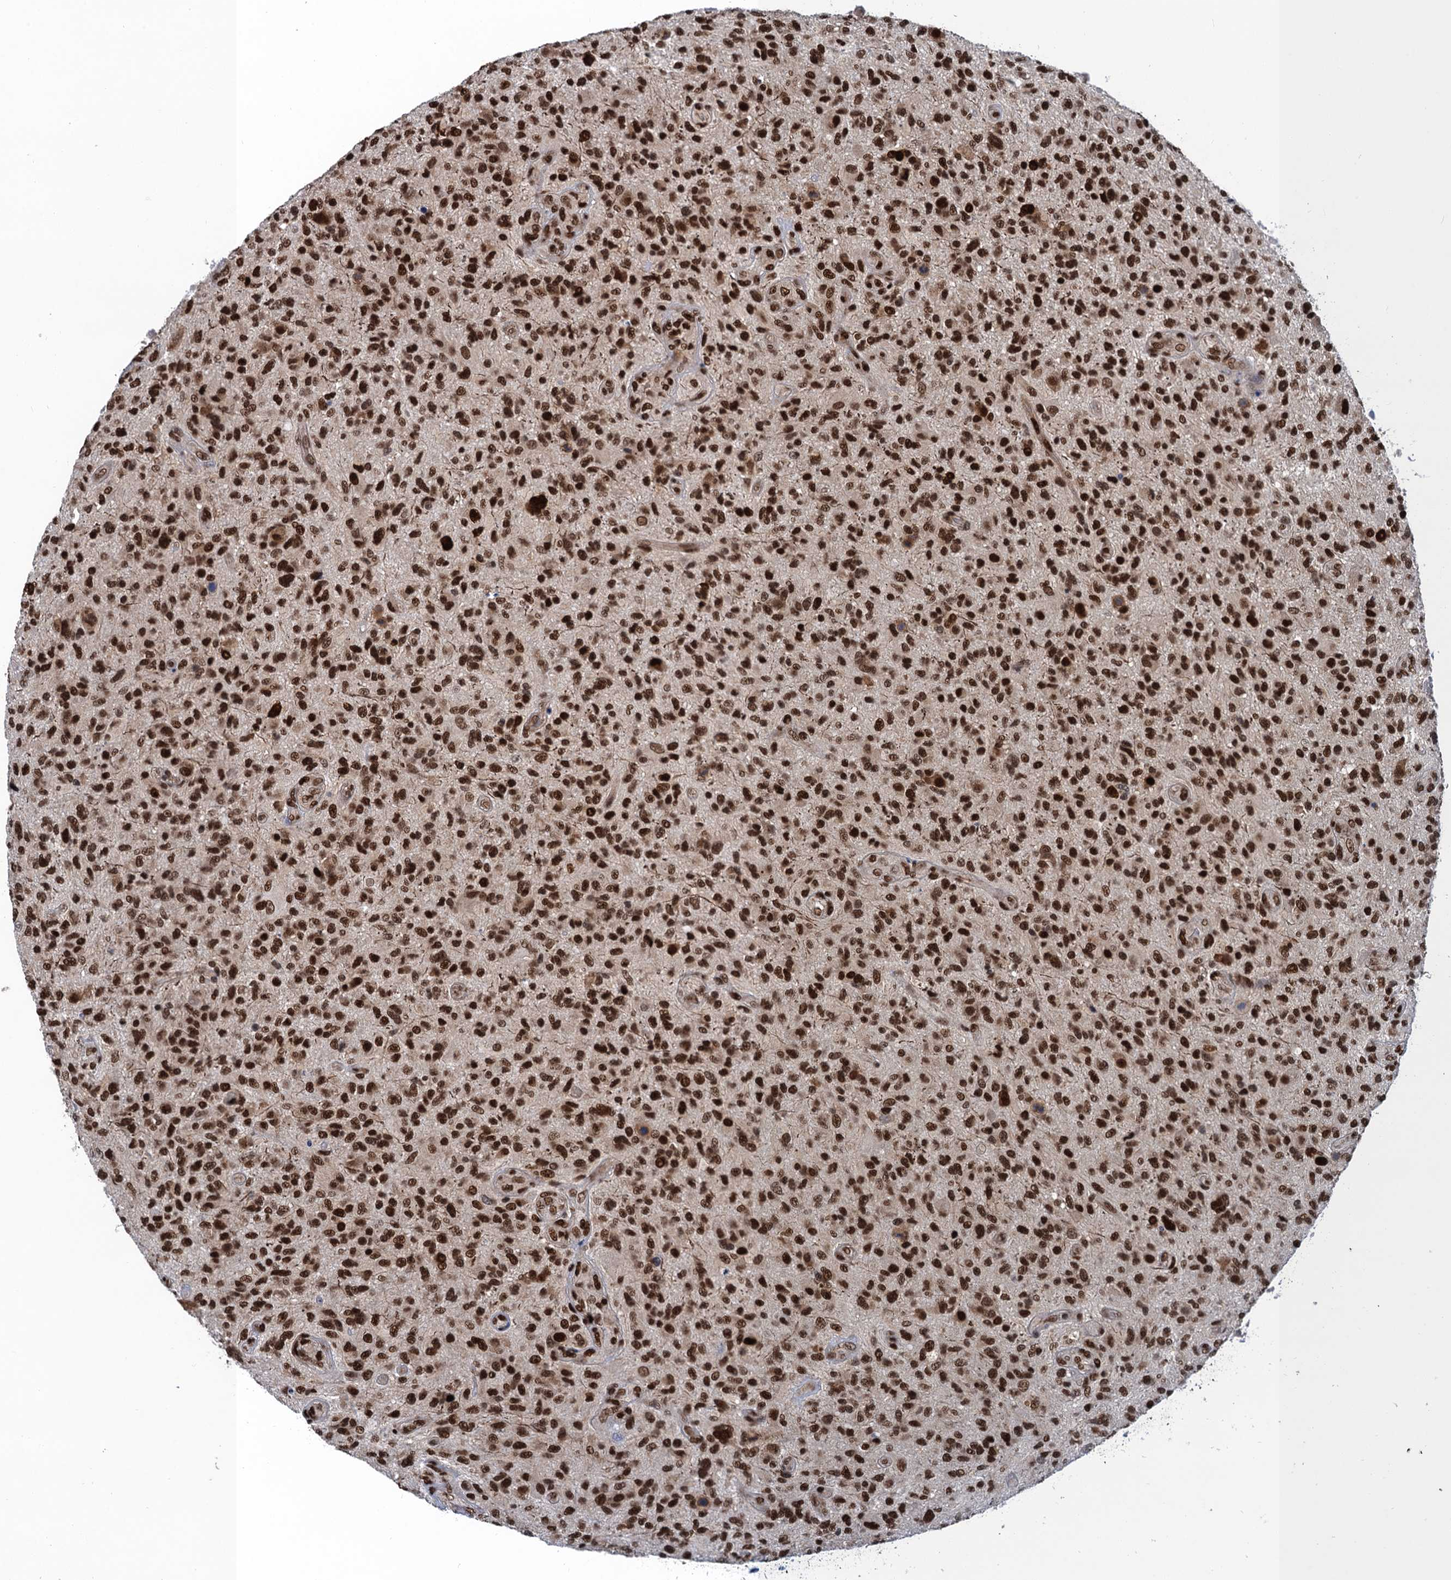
{"staining": {"intensity": "strong", "quantity": ">75%", "location": "nuclear"}, "tissue": "glioma", "cell_type": "Tumor cells", "image_type": "cancer", "snomed": [{"axis": "morphology", "description": "Glioma, malignant, High grade"}, {"axis": "topography", "description": "Brain"}], "caption": "The photomicrograph displays staining of glioma, revealing strong nuclear protein expression (brown color) within tumor cells. The protein is shown in brown color, while the nuclei are stained blue.", "gene": "PPP4R1", "patient": {"sex": "male", "age": 47}}